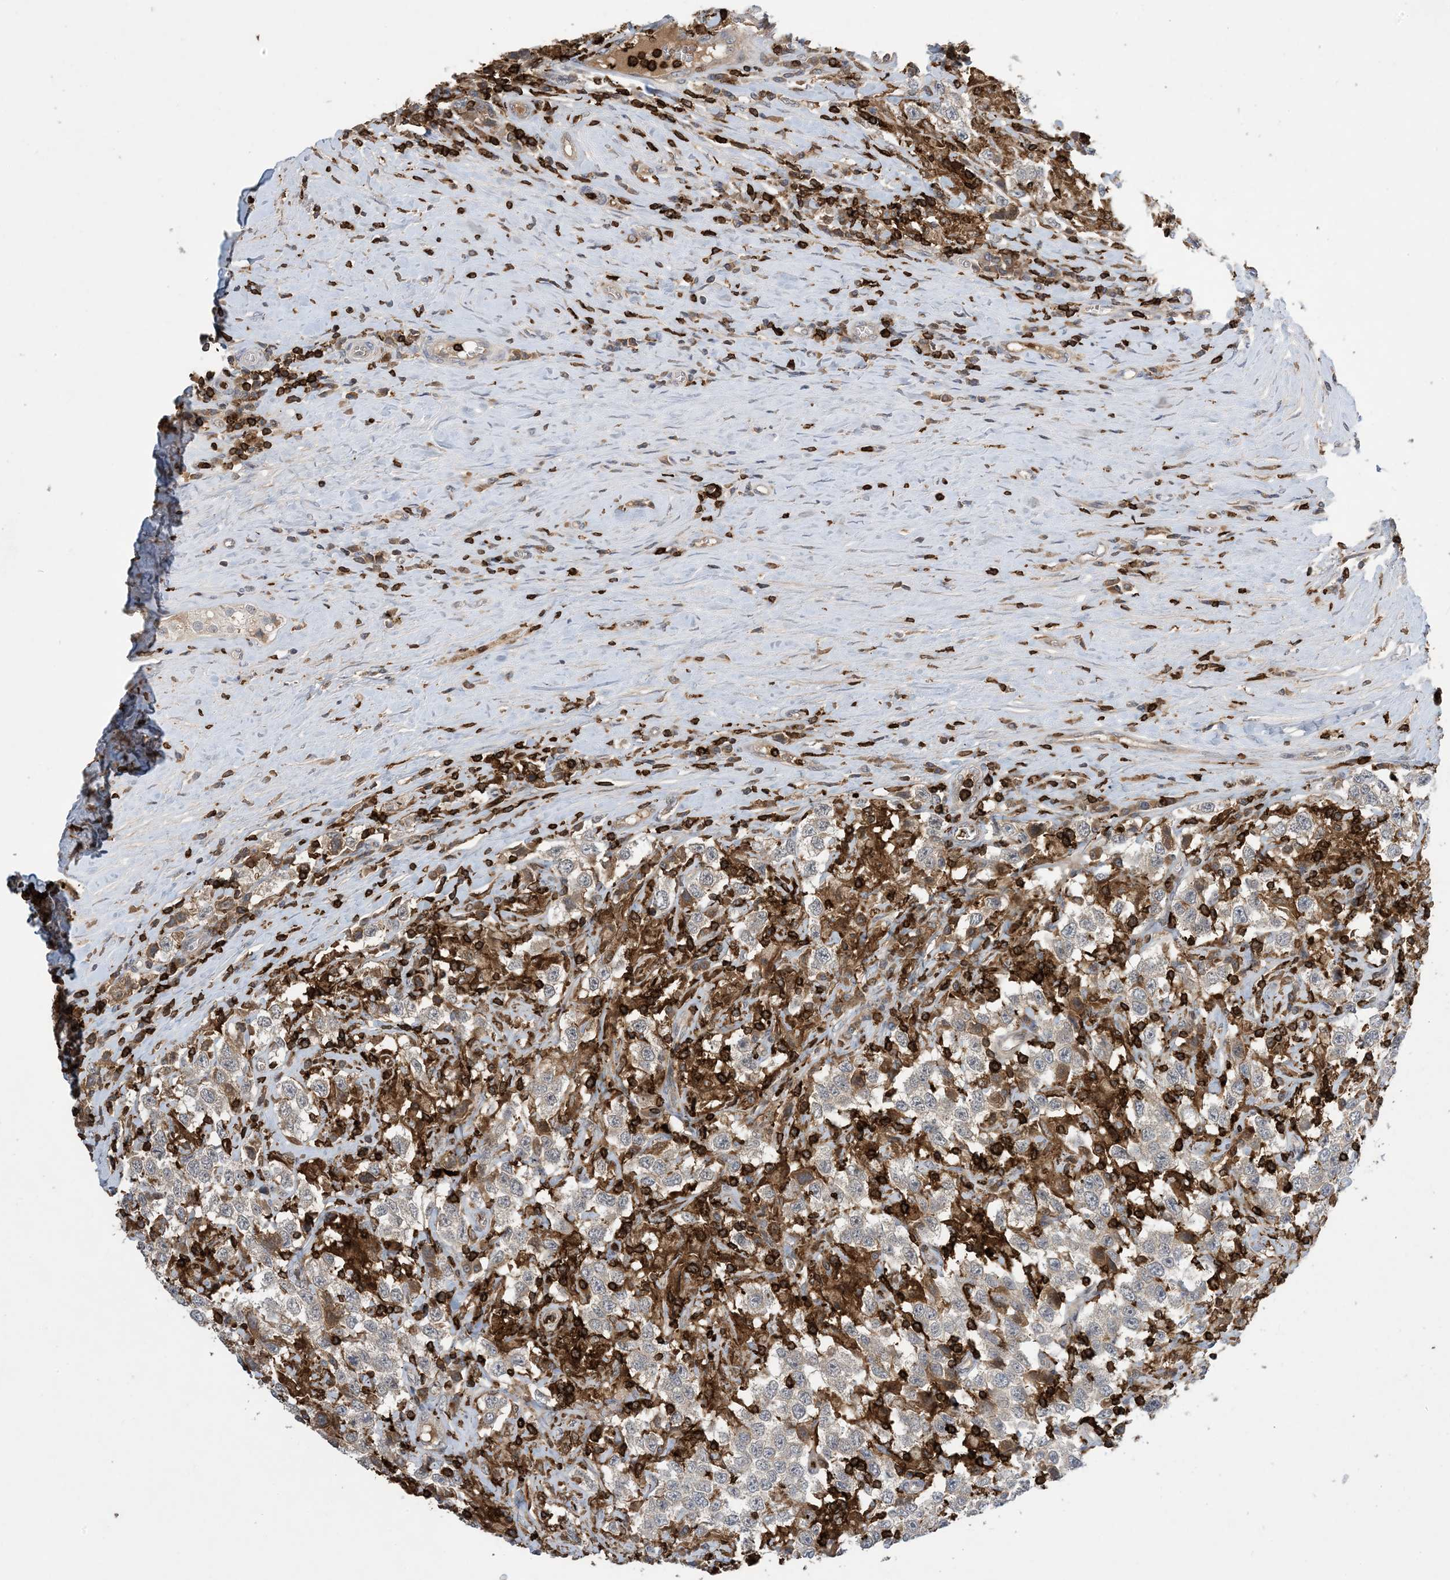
{"staining": {"intensity": "weak", "quantity": "25%-75%", "location": "cytoplasmic/membranous"}, "tissue": "testis cancer", "cell_type": "Tumor cells", "image_type": "cancer", "snomed": [{"axis": "morphology", "description": "Seminoma, NOS"}, {"axis": "topography", "description": "Testis"}], "caption": "Weak cytoplasmic/membranous protein staining is identified in approximately 25%-75% of tumor cells in testis cancer (seminoma).", "gene": "AK9", "patient": {"sex": "male", "age": 41}}